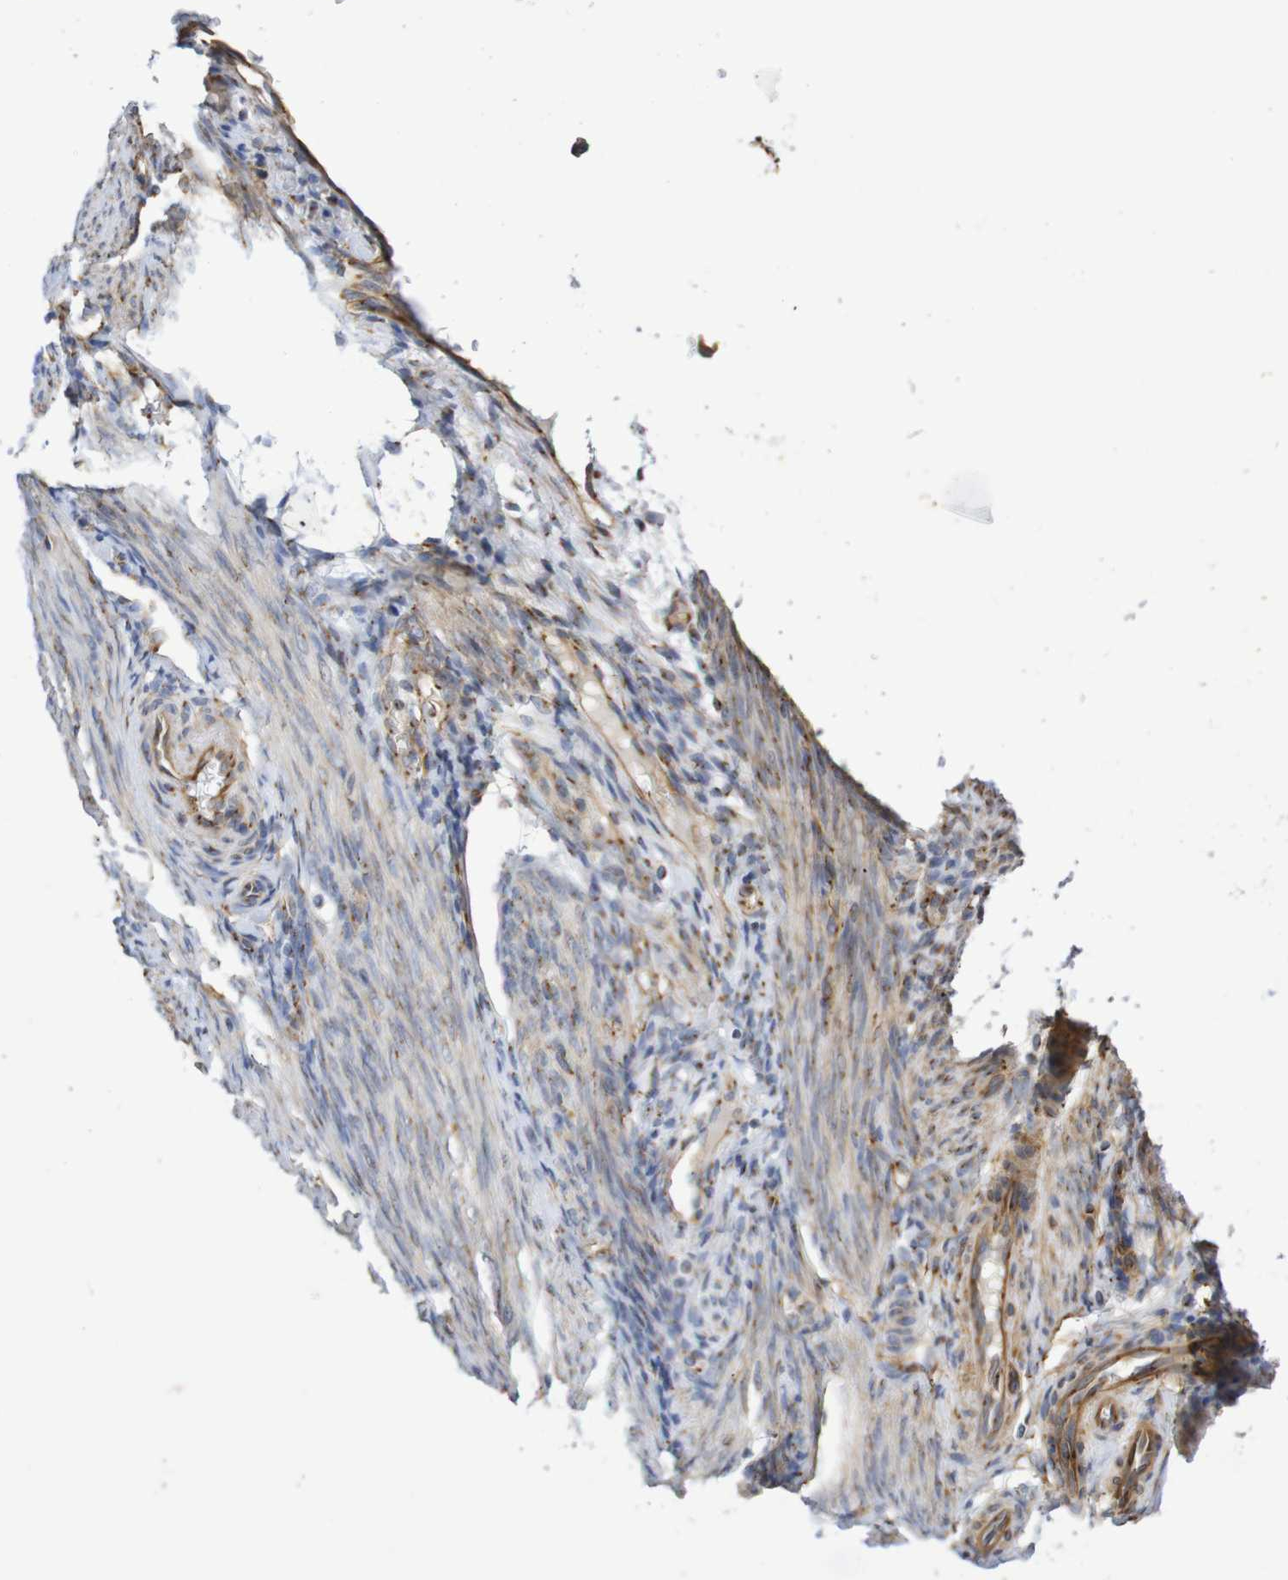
{"staining": {"intensity": "moderate", "quantity": "<25%", "location": "cytoplasmic/membranous"}, "tissue": "endometrium", "cell_type": "Cells in endometrial stroma", "image_type": "normal", "snomed": [{"axis": "morphology", "description": "Normal tissue, NOS"}, {"axis": "topography", "description": "Endometrium"}], "caption": "Cells in endometrial stroma reveal low levels of moderate cytoplasmic/membranous positivity in about <25% of cells in unremarkable human endometrium.", "gene": "DCP2", "patient": {"sex": "female", "age": 61}}